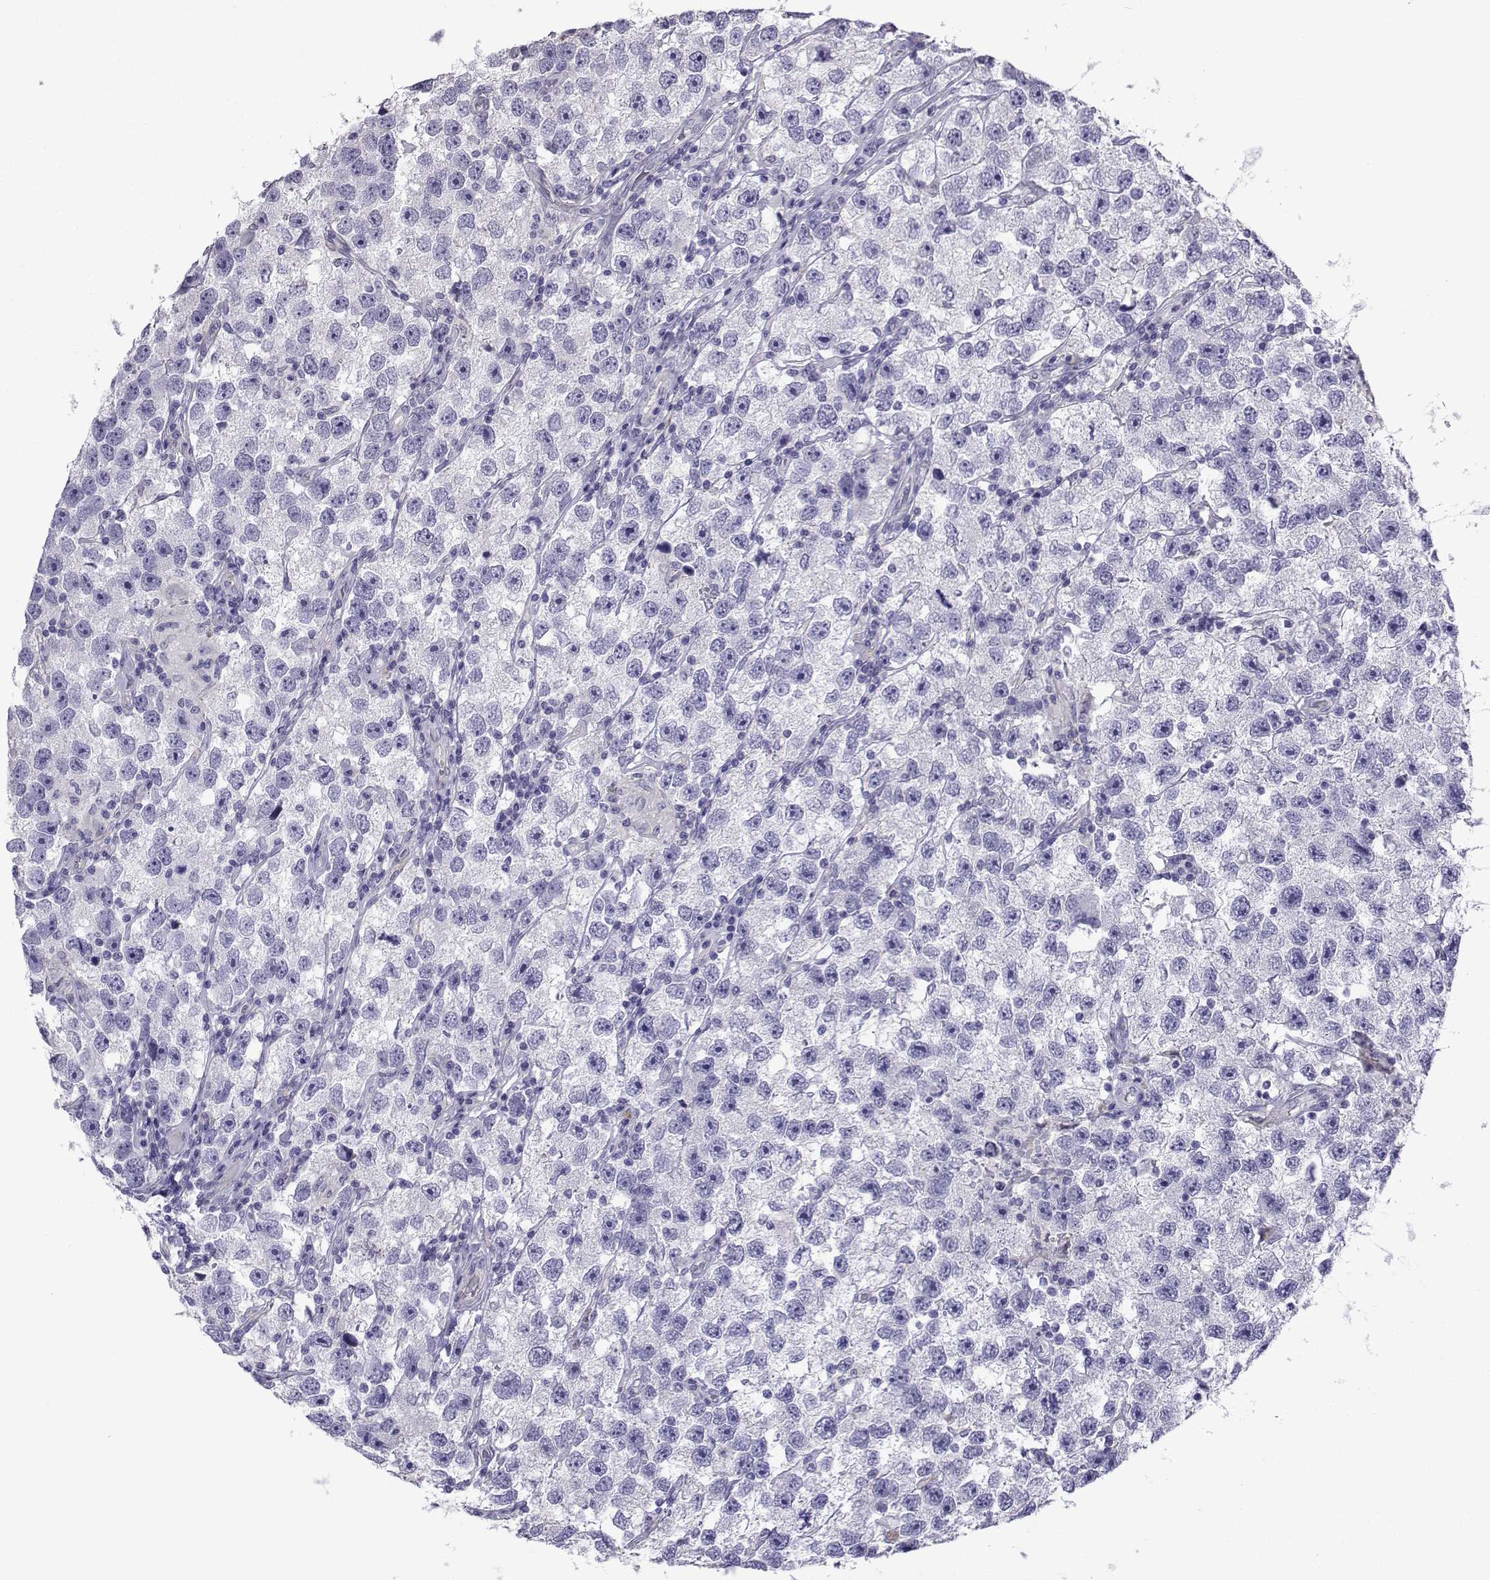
{"staining": {"intensity": "negative", "quantity": "none", "location": "none"}, "tissue": "testis cancer", "cell_type": "Tumor cells", "image_type": "cancer", "snomed": [{"axis": "morphology", "description": "Seminoma, NOS"}, {"axis": "topography", "description": "Testis"}], "caption": "High power microscopy histopathology image of an IHC photomicrograph of seminoma (testis), revealing no significant positivity in tumor cells. (DAB immunohistochemistry visualized using brightfield microscopy, high magnification).", "gene": "CFAP70", "patient": {"sex": "male", "age": 26}}